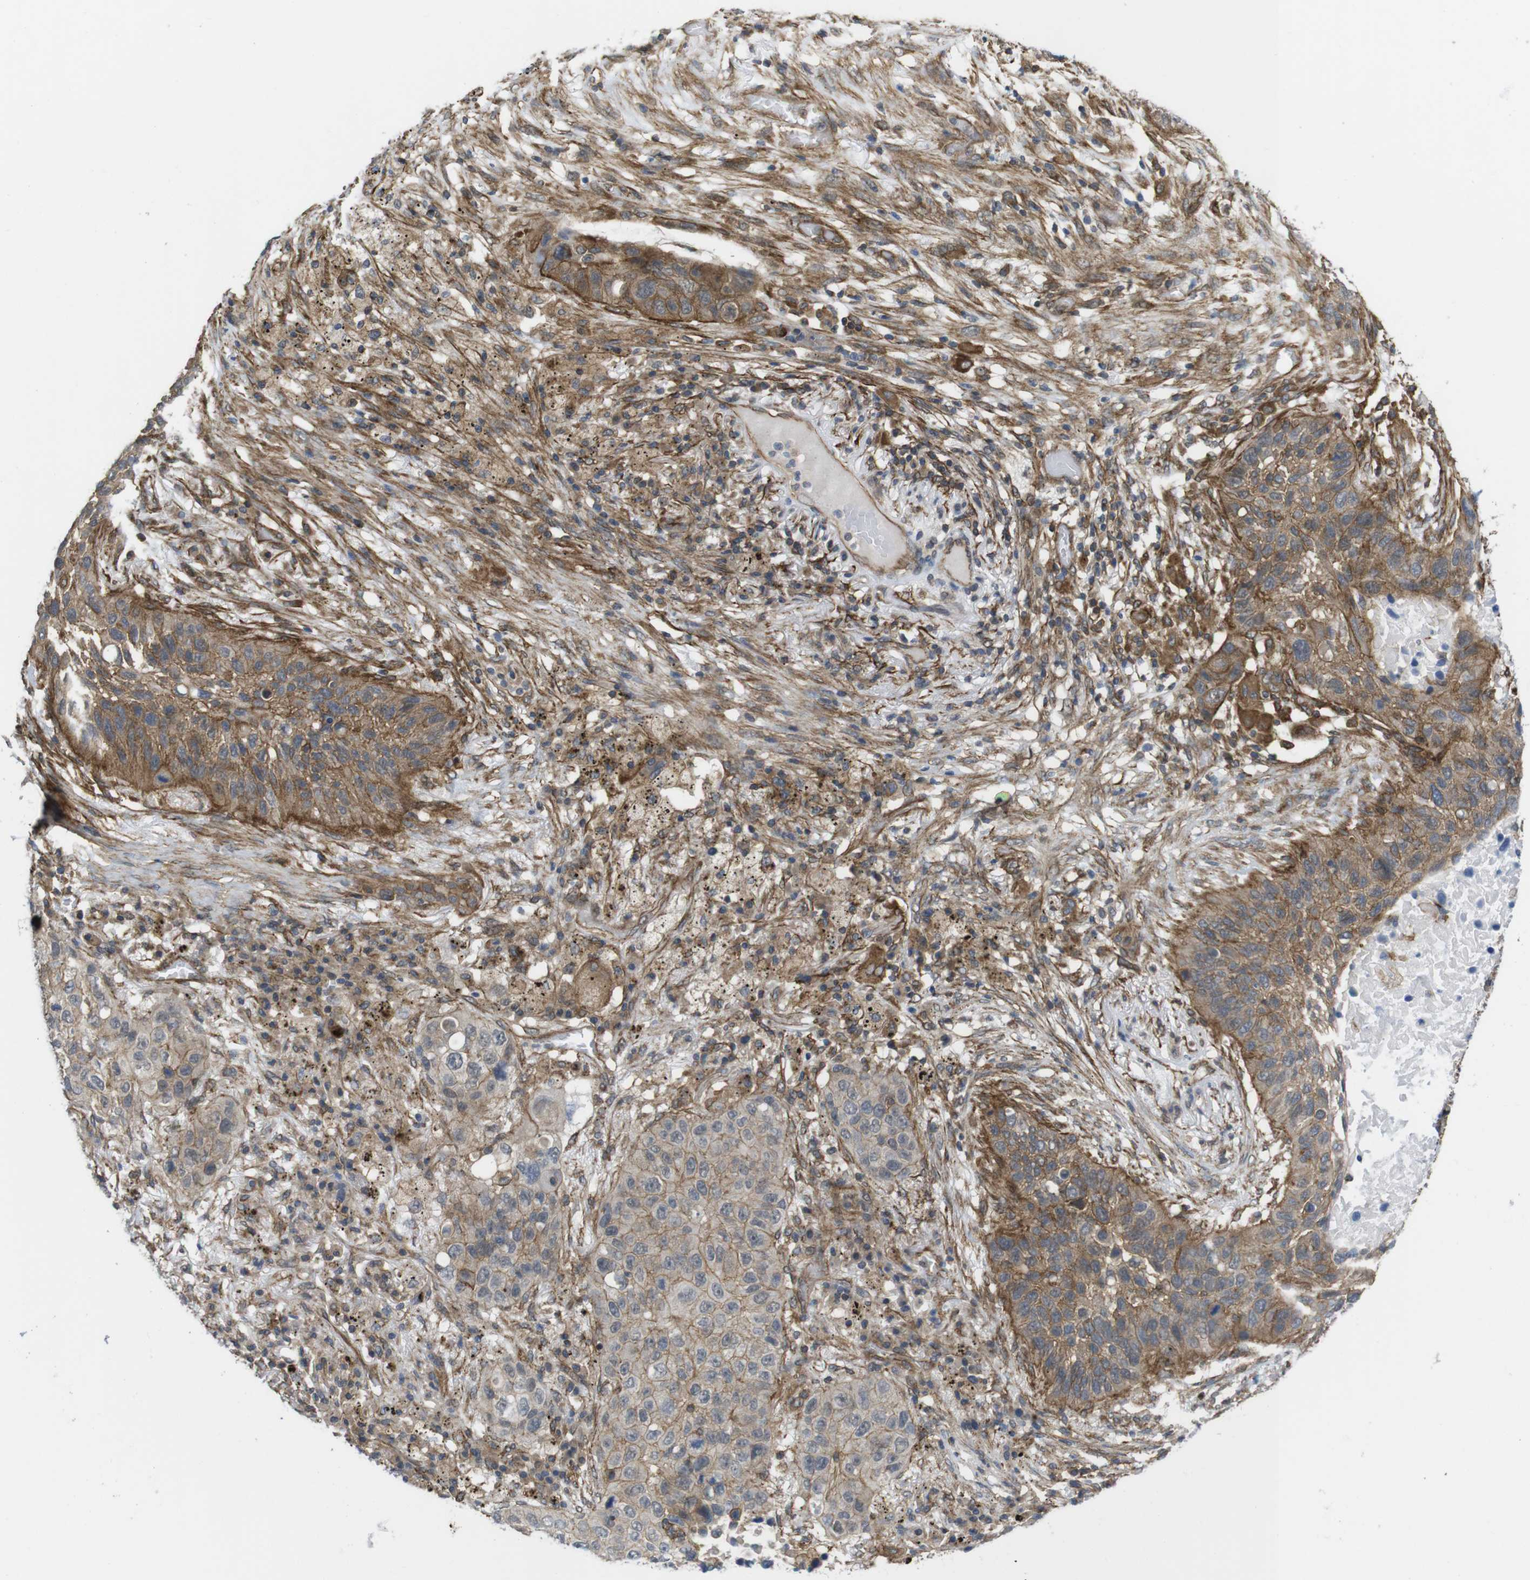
{"staining": {"intensity": "moderate", "quantity": ">75%", "location": "cytoplasmic/membranous"}, "tissue": "lung cancer", "cell_type": "Tumor cells", "image_type": "cancer", "snomed": [{"axis": "morphology", "description": "Squamous cell carcinoma, NOS"}, {"axis": "topography", "description": "Lung"}], "caption": "This histopathology image exhibits squamous cell carcinoma (lung) stained with immunohistochemistry (IHC) to label a protein in brown. The cytoplasmic/membranous of tumor cells show moderate positivity for the protein. Nuclei are counter-stained blue.", "gene": "ZDHHC5", "patient": {"sex": "male", "age": 57}}